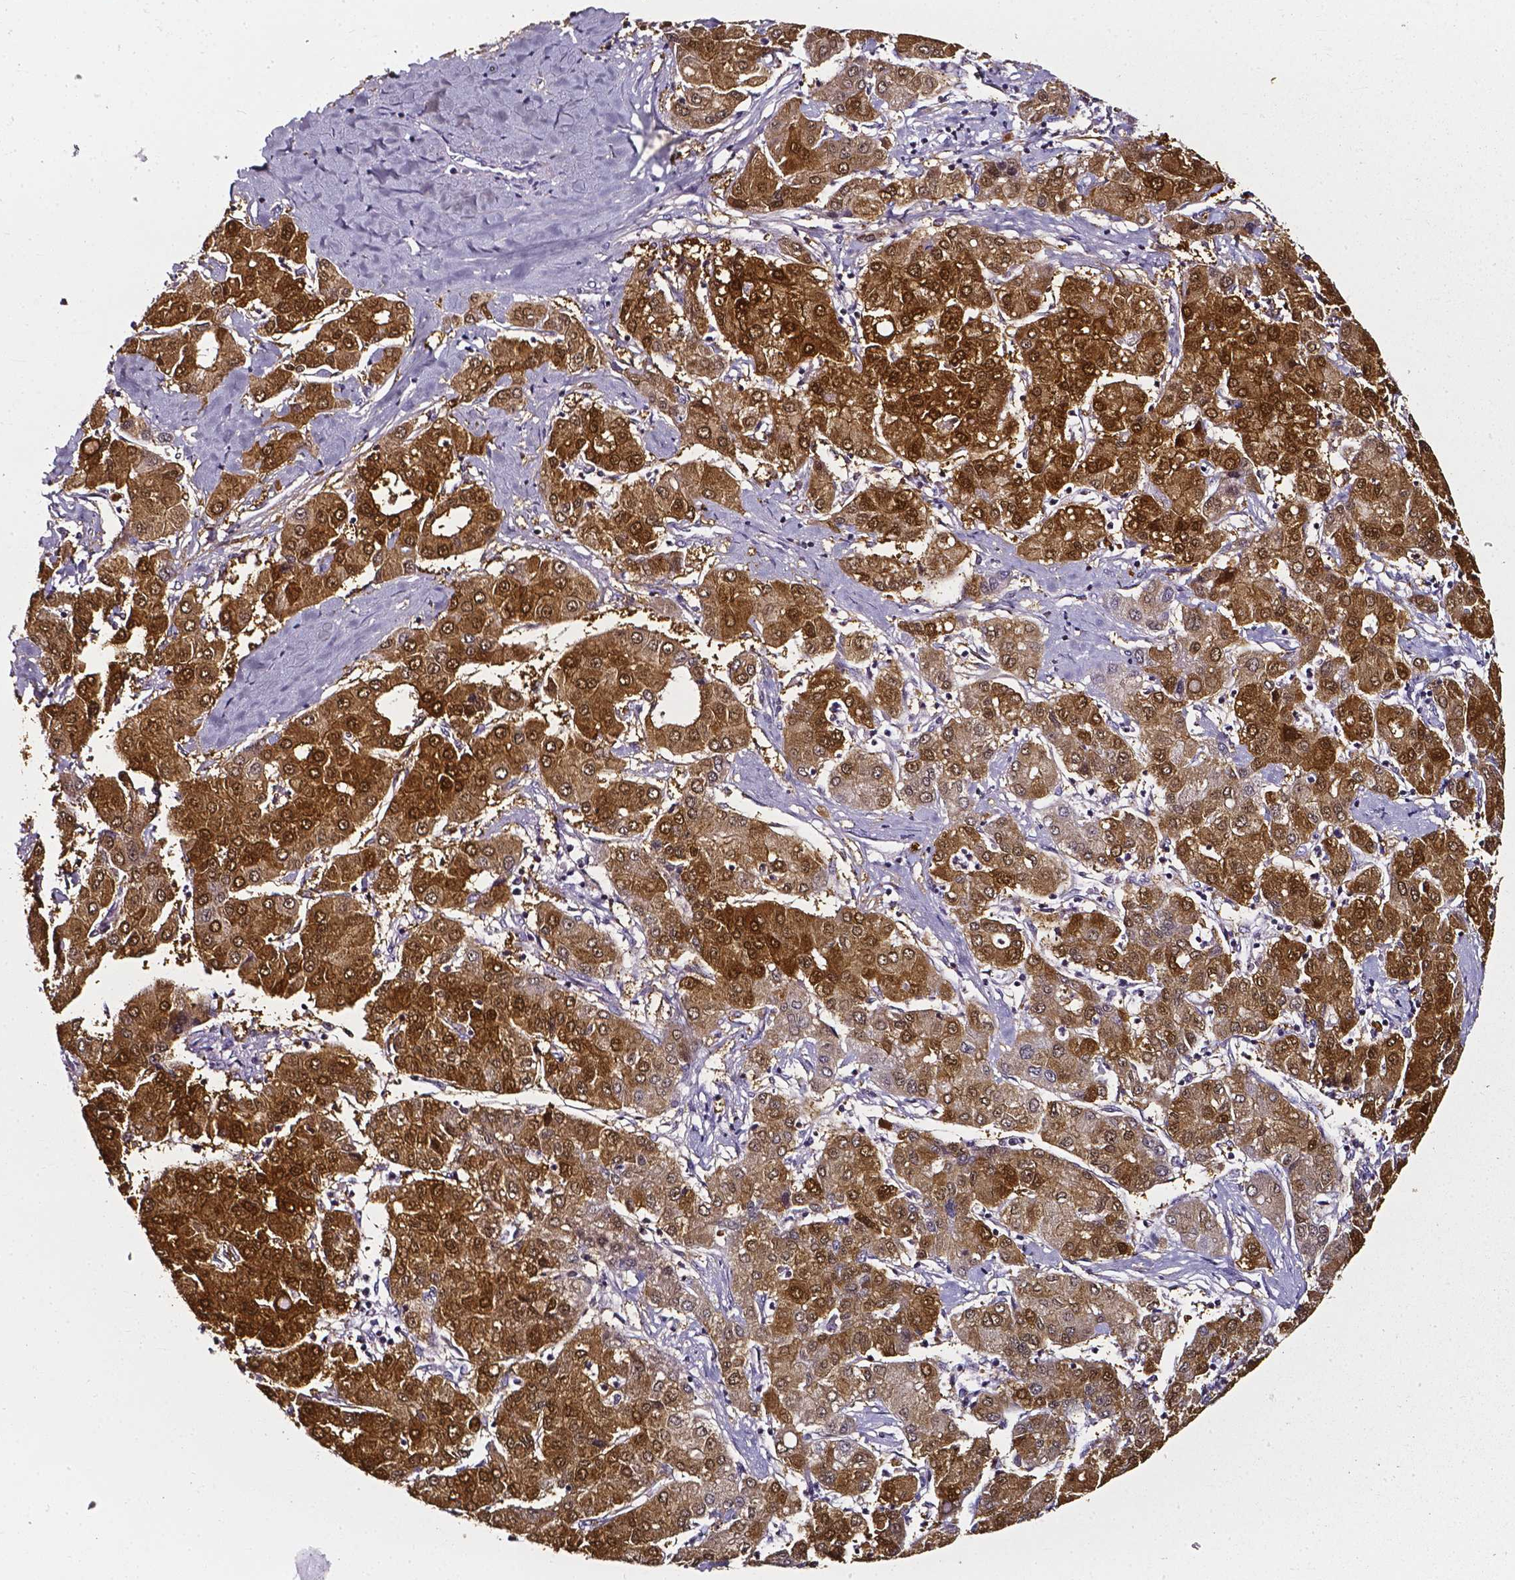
{"staining": {"intensity": "strong", "quantity": ">75%", "location": "cytoplasmic/membranous,nuclear"}, "tissue": "liver cancer", "cell_type": "Tumor cells", "image_type": "cancer", "snomed": [{"axis": "morphology", "description": "Carcinoma, Hepatocellular, NOS"}, {"axis": "topography", "description": "Liver"}], "caption": "IHC (DAB) staining of human hepatocellular carcinoma (liver) displays strong cytoplasmic/membranous and nuclear protein expression in approximately >75% of tumor cells. The protein is stained brown, and the nuclei are stained in blue (DAB IHC with brightfield microscopy, high magnification).", "gene": "AKR1B10", "patient": {"sex": "male", "age": 65}}